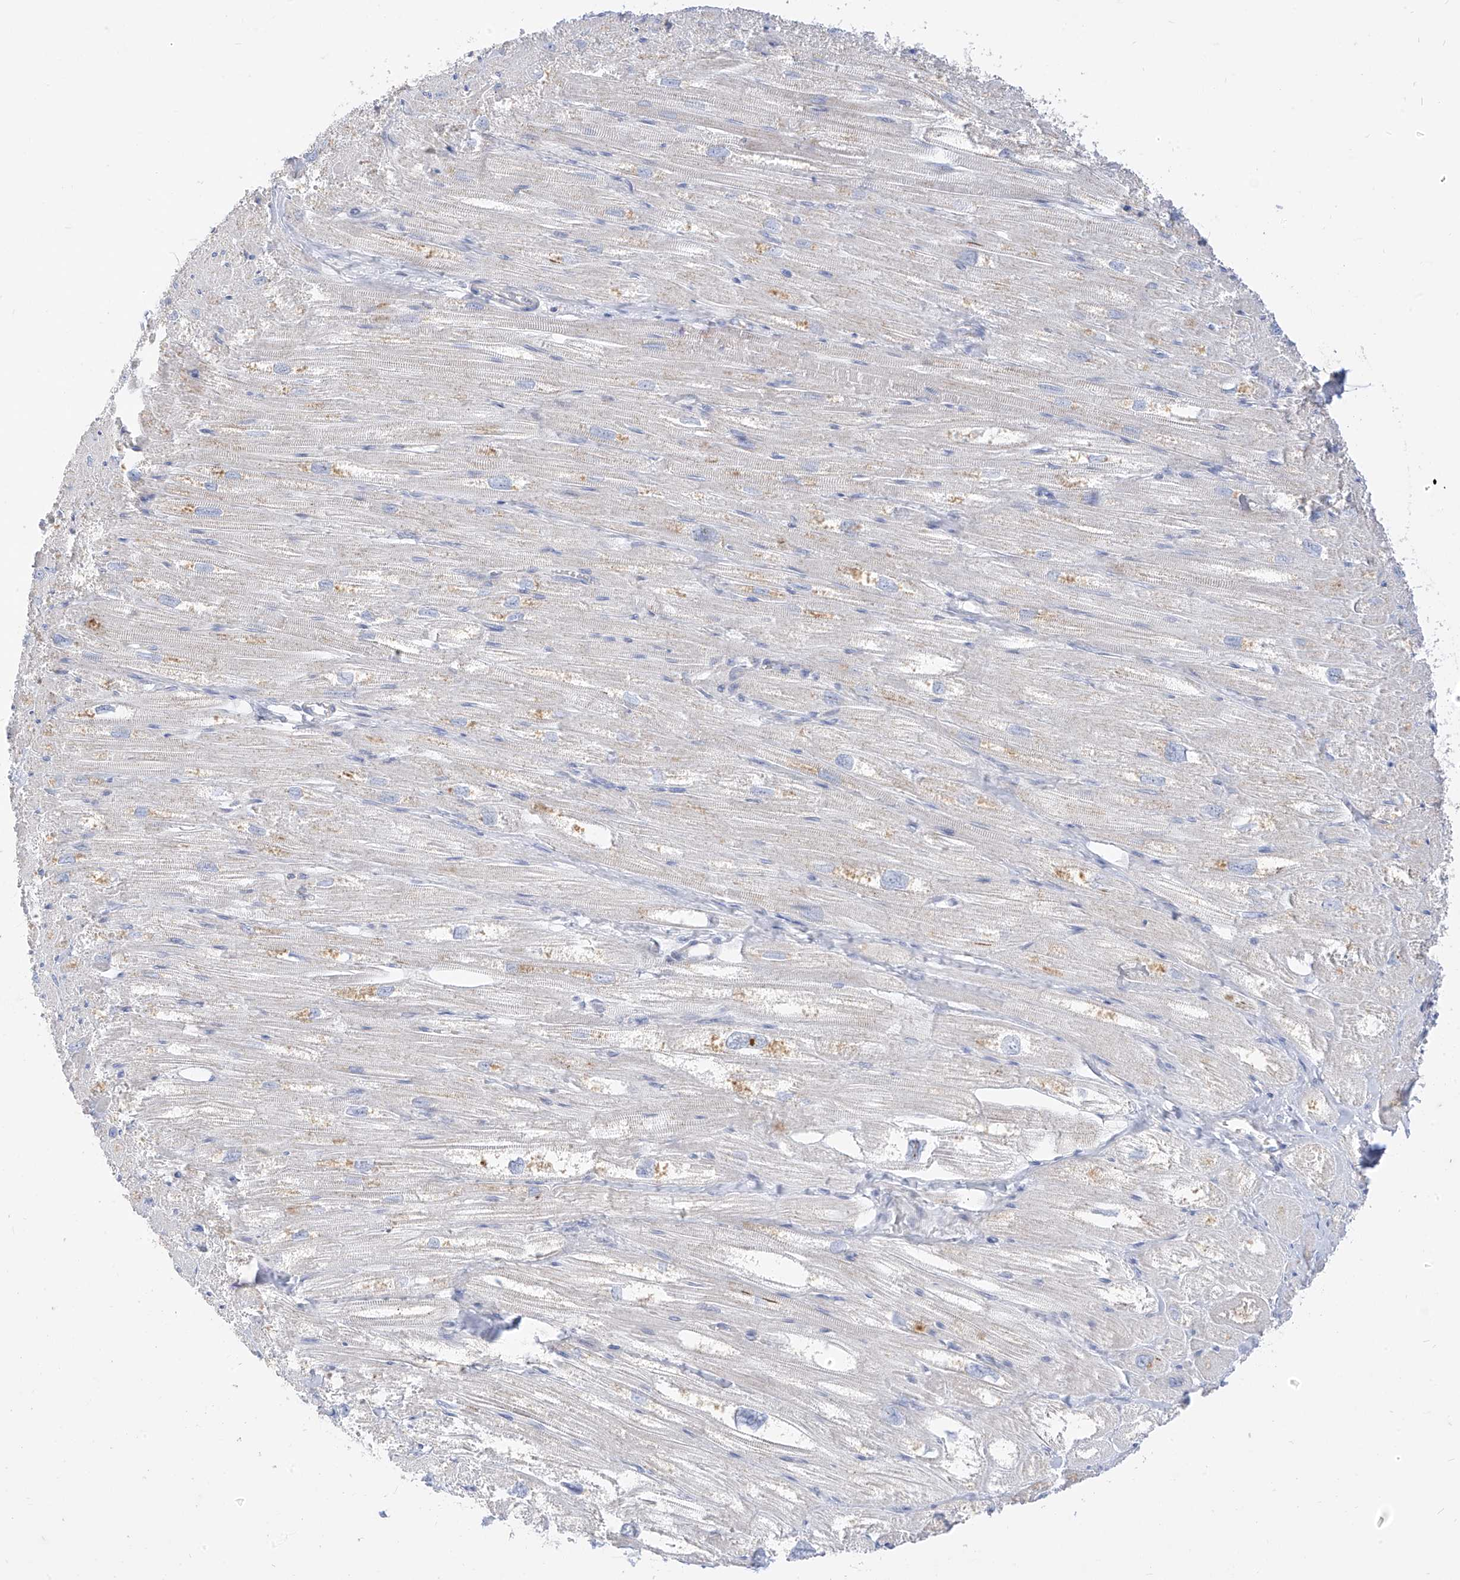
{"staining": {"intensity": "negative", "quantity": "none", "location": "none"}, "tissue": "heart muscle", "cell_type": "Cardiomyocytes", "image_type": "normal", "snomed": [{"axis": "morphology", "description": "Normal tissue, NOS"}, {"axis": "topography", "description": "Heart"}], "caption": "The immunohistochemistry micrograph has no significant positivity in cardiomyocytes of heart muscle. (Brightfield microscopy of DAB IHC at high magnification).", "gene": "RASA2", "patient": {"sex": "male", "age": 50}}